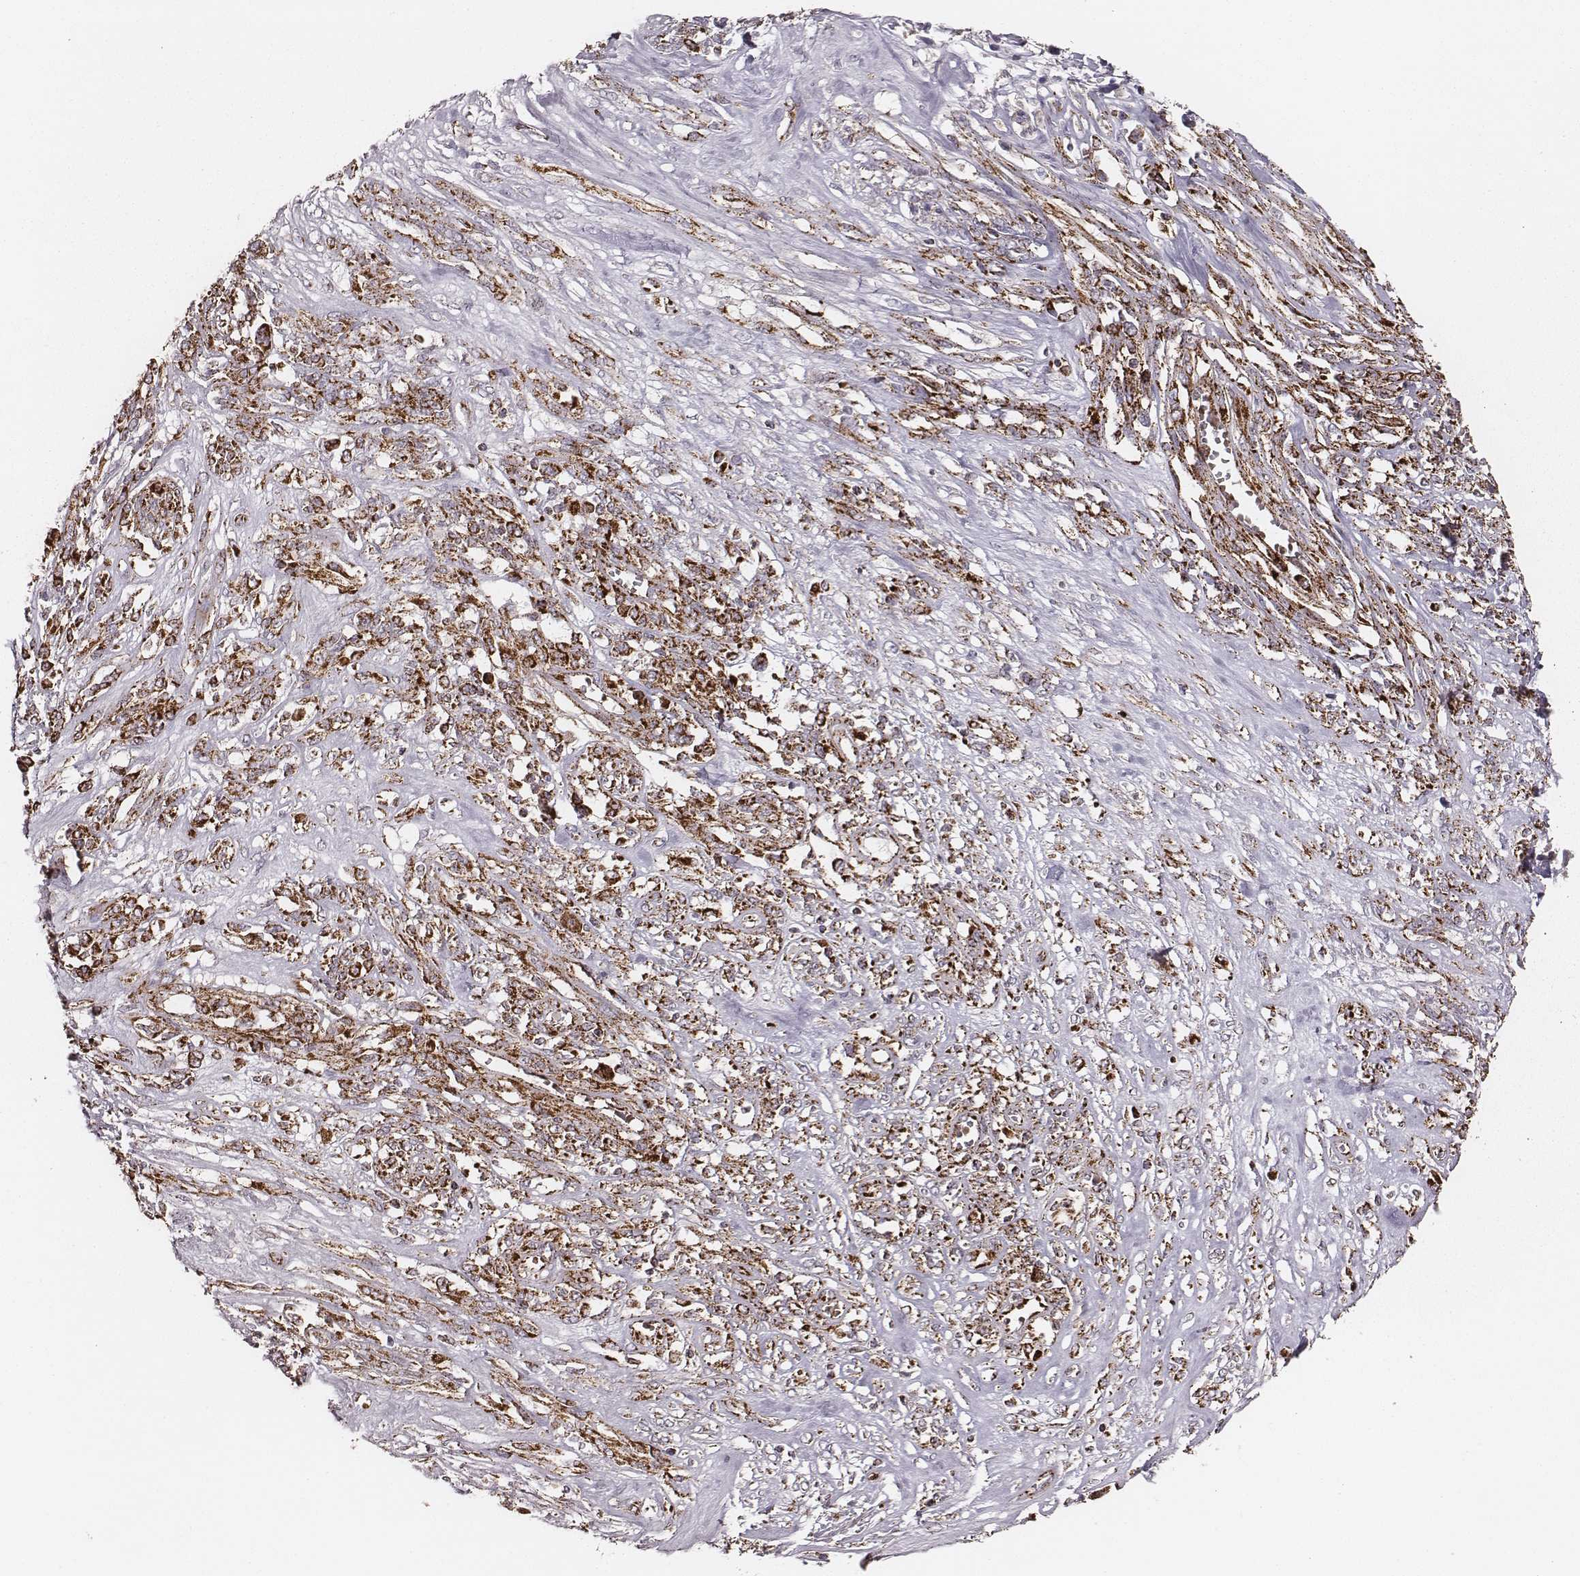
{"staining": {"intensity": "strong", "quantity": ">75%", "location": "cytoplasmic/membranous"}, "tissue": "melanoma", "cell_type": "Tumor cells", "image_type": "cancer", "snomed": [{"axis": "morphology", "description": "Malignant melanoma, NOS"}, {"axis": "topography", "description": "Skin"}], "caption": "Immunohistochemical staining of malignant melanoma reveals high levels of strong cytoplasmic/membranous protein positivity in about >75% of tumor cells.", "gene": "TUFM", "patient": {"sex": "female", "age": 91}}